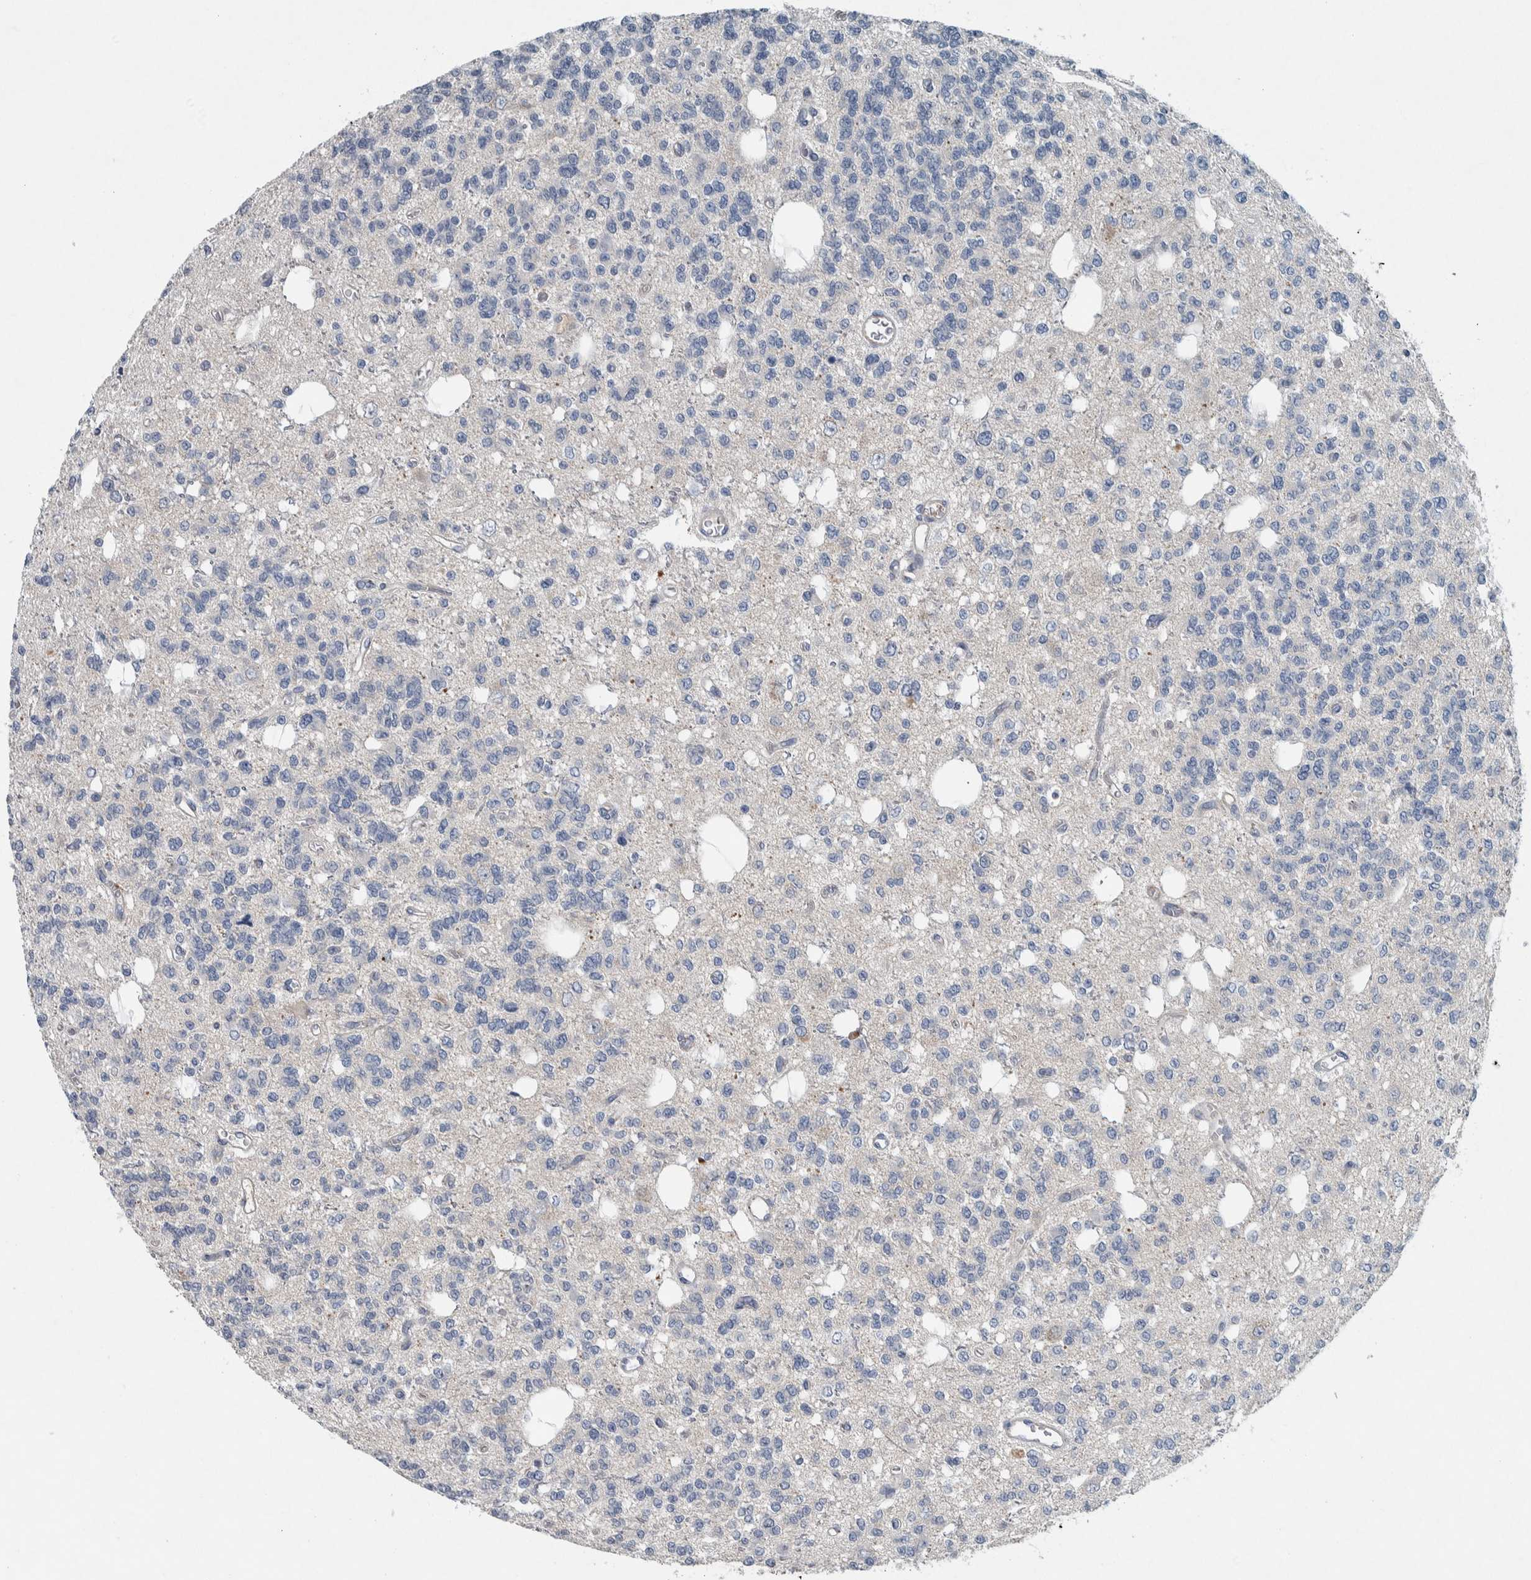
{"staining": {"intensity": "negative", "quantity": "none", "location": "none"}, "tissue": "glioma", "cell_type": "Tumor cells", "image_type": "cancer", "snomed": [{"axis": "morphology", "description": "Glioma, malignant, Low grade"}, {"axis": "topography", "description": "Brain"}], "caption": "Immunohistochemical staining of glioma shows no significant expression in tumor cells.", "gene": "SERPINC1", "patient": {"sex": "male", "age": 38}}